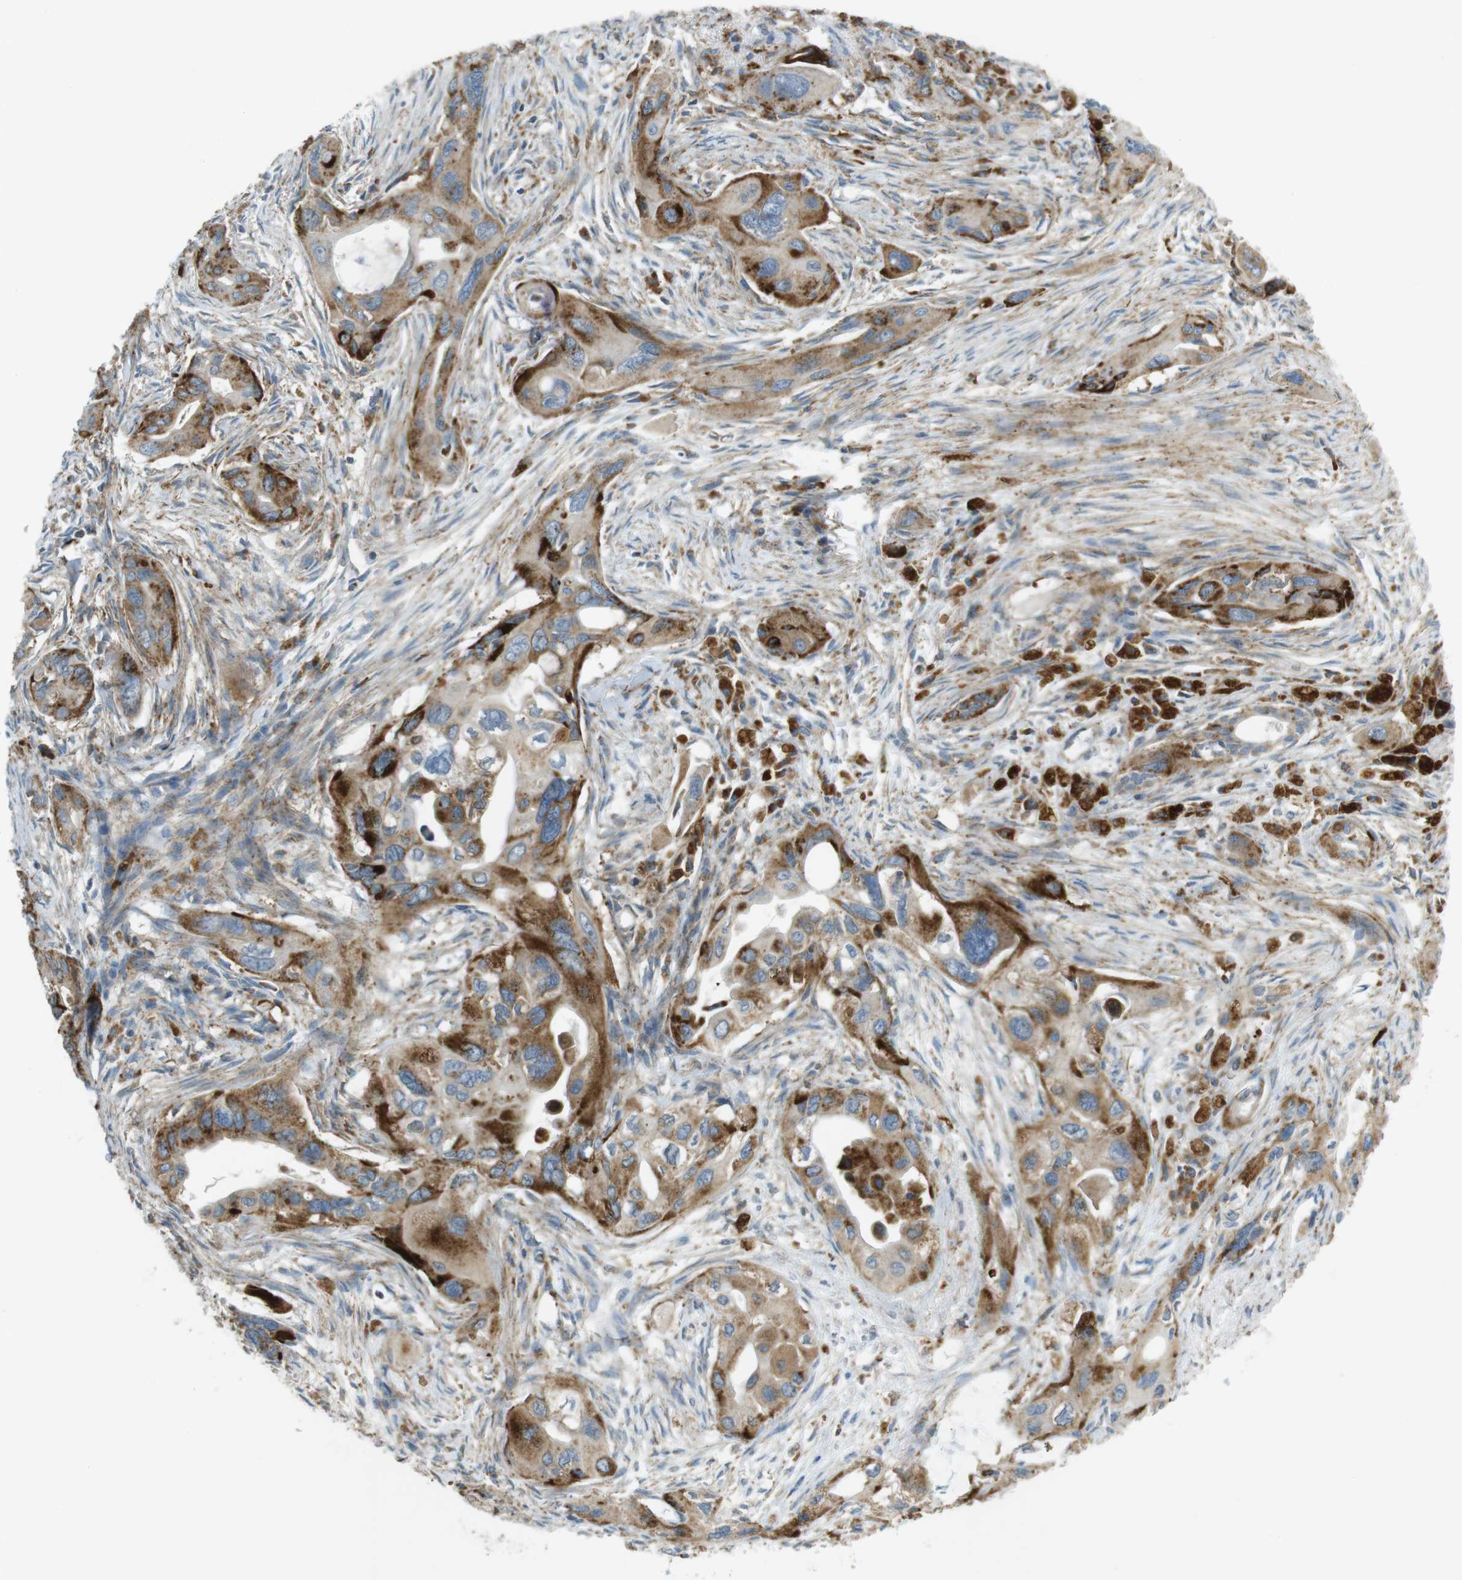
{"staining": {"intensity": "moderate", "quantity": ">75%", "location": "cytoplasmic/membranous"}, "tissue": "pancreatic cancer", "cell_type": "Tumor cells", "image_type": "cancer", "snomed": [{"axis": "morphology", "description": "Adenocarcinoma, NOS"}, {"axis": "topography", "description": "Pancreas"}], "caption": "This histopathology image demonstrates adenocarcinoma (pancreatic) stained with immunohistochemistry to label a protein in brown. The cytoplasmic/membranous of tumor cells show moderate positivity for the protein. Nuclei are counter-stained blue.", "gene": "LAMP1", "patient": {"sex": "male", "age": 73}}